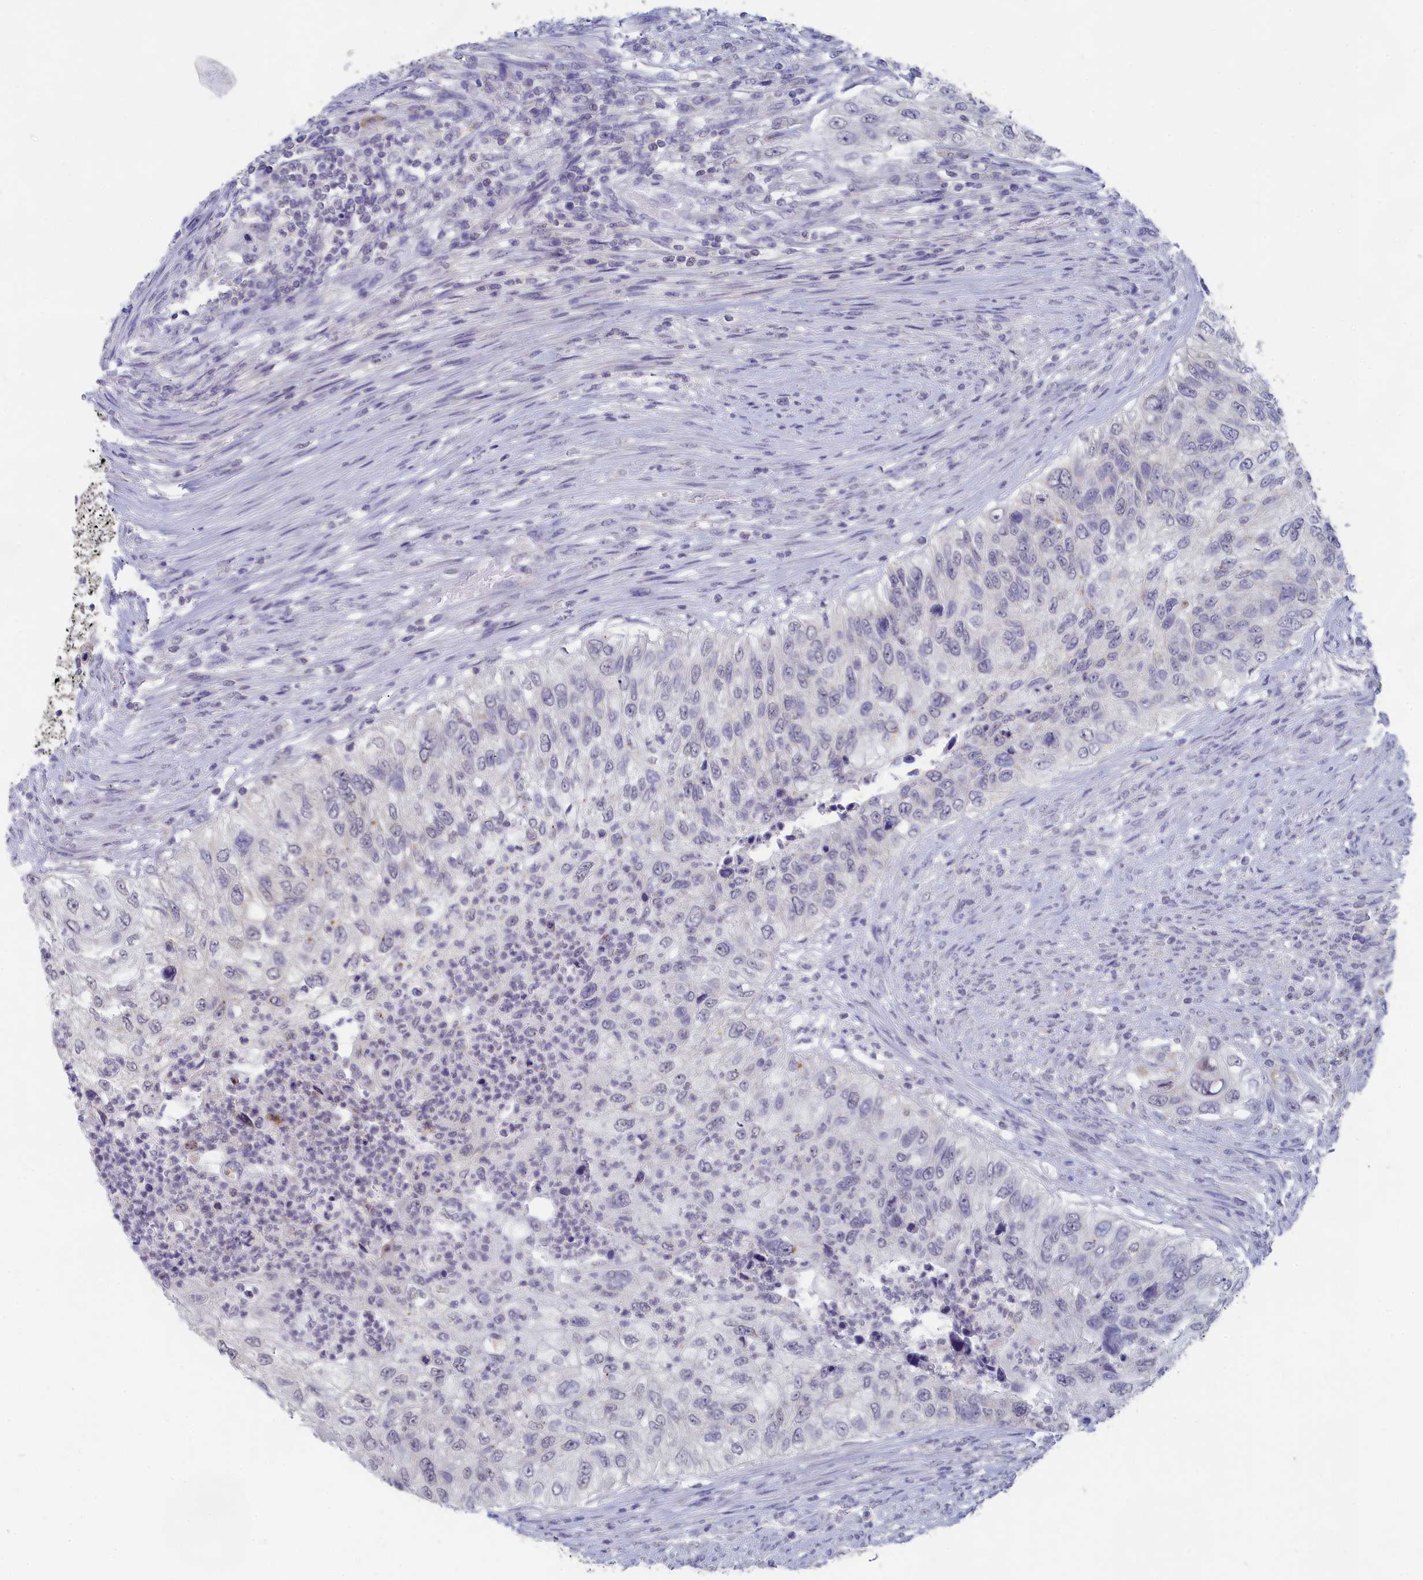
{"staining": {"intensity": "negative", "quantity": "none", "location": "none"}, "tissue": "urothelial cancer", "cell_type": "Tumor cells", "image_type": "cancer", "snomed": [{"axis": "morphology", "description": "Urothelial carcinoma, High grade"}, {"axis": "topography", "description": "Urinary bladder"}], "caption": "The histopathology image shows no significant positivity in tumor cells of high-grade urothelial carcinoma.", "gene": "LRIF1", "patient": {"sex": "female", "age": 60}}